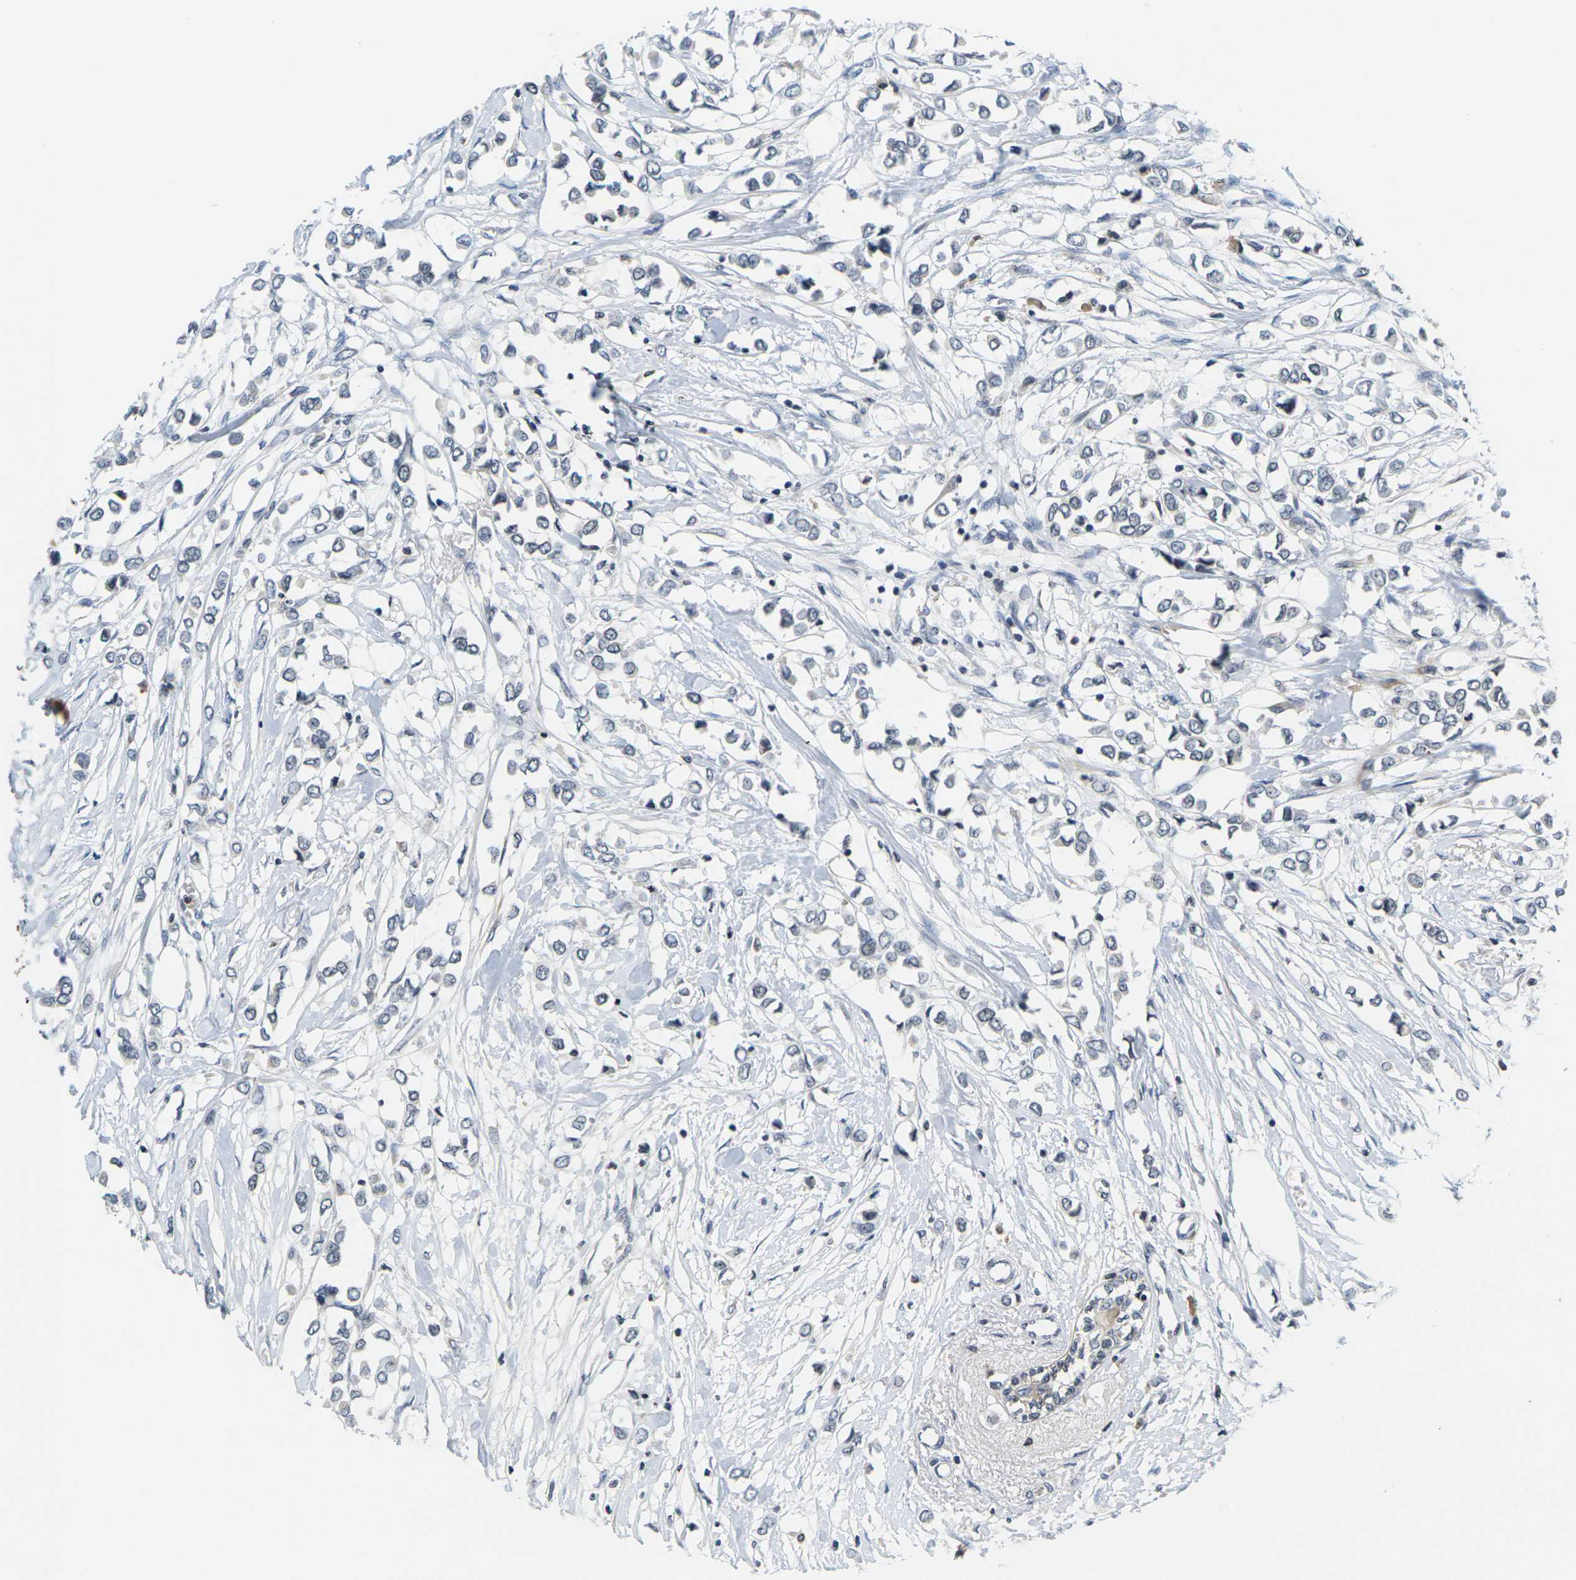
{"staining": {"intensity": "negative", "quantity": "none", "location": "none"}, "tissue": "breast cancer", "cell_type": "Tumor cells", "image_type": "cancer", "snomed": [{"axis": "morphology", "description": "Lobular carcinoma"}, {"axis": "topography", "description": "Breast"}], "caption": "Immunohistochemical staining of human breast cancer shows no significant positivity in tumor cells.", "gene": "C1QC", "patient": {"sex": "female", "age": 51}}